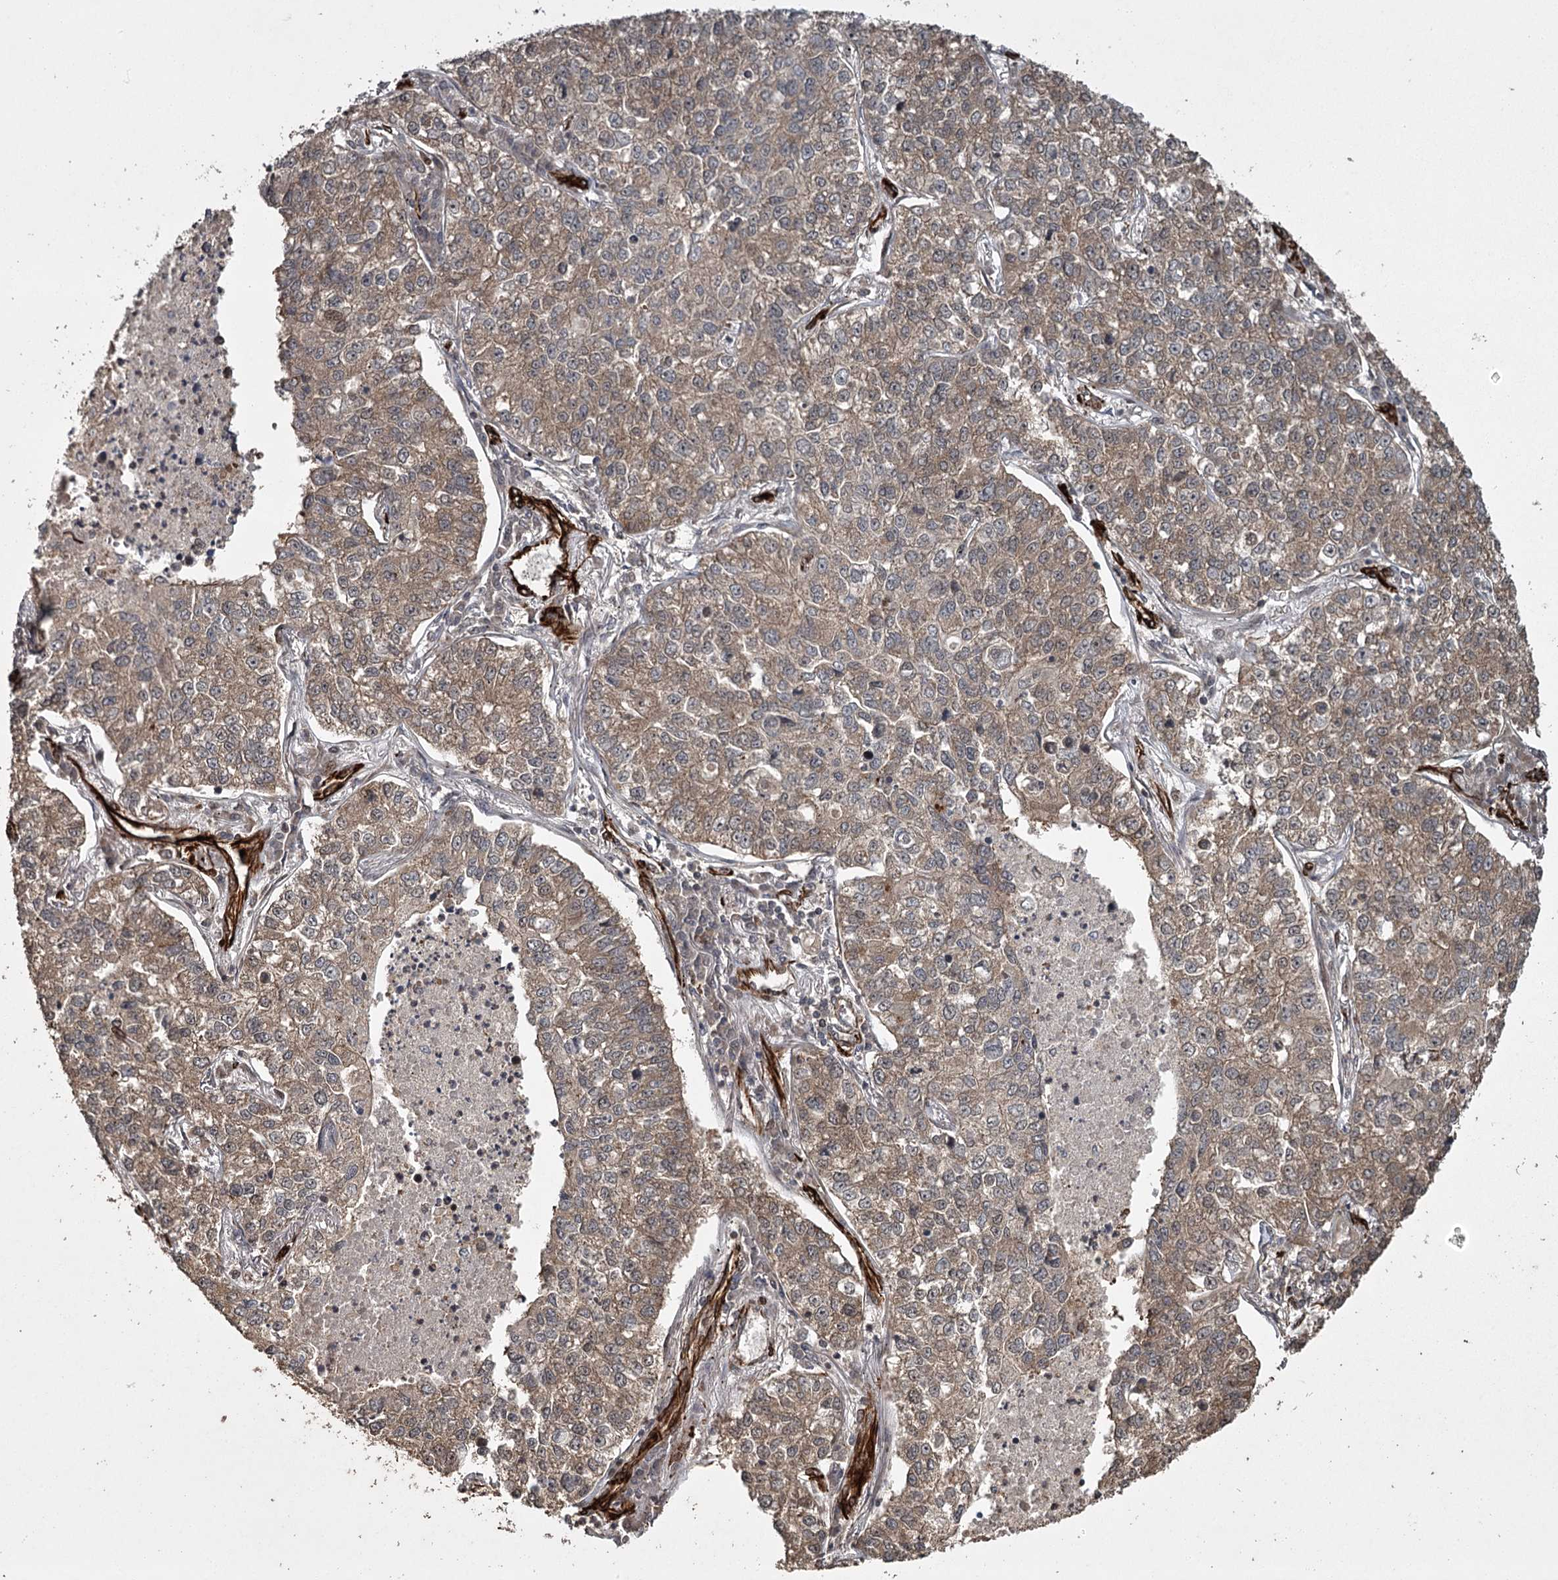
{"staining": {"intensity": "moderate", "quantity": ">75%", "location": "cytoplasmic/membranous"}, "tissue": "lung cancer", "cell_type": "Tumor cells", "image_type": "cancer", "snomed": [{"axis": "morphology", "description": "Adenocarcinoma, NOS"}, {"axis": "topography", "description": "Lung"}], "caption": "Protein analysis of adenocarcinoma (lung) tissue reveals moderate cytoplasmic/membranous expression in approximately >75% of tumor cells.", "gene": "RPAP3", "patient": {"sex": "male", "age": 49}}